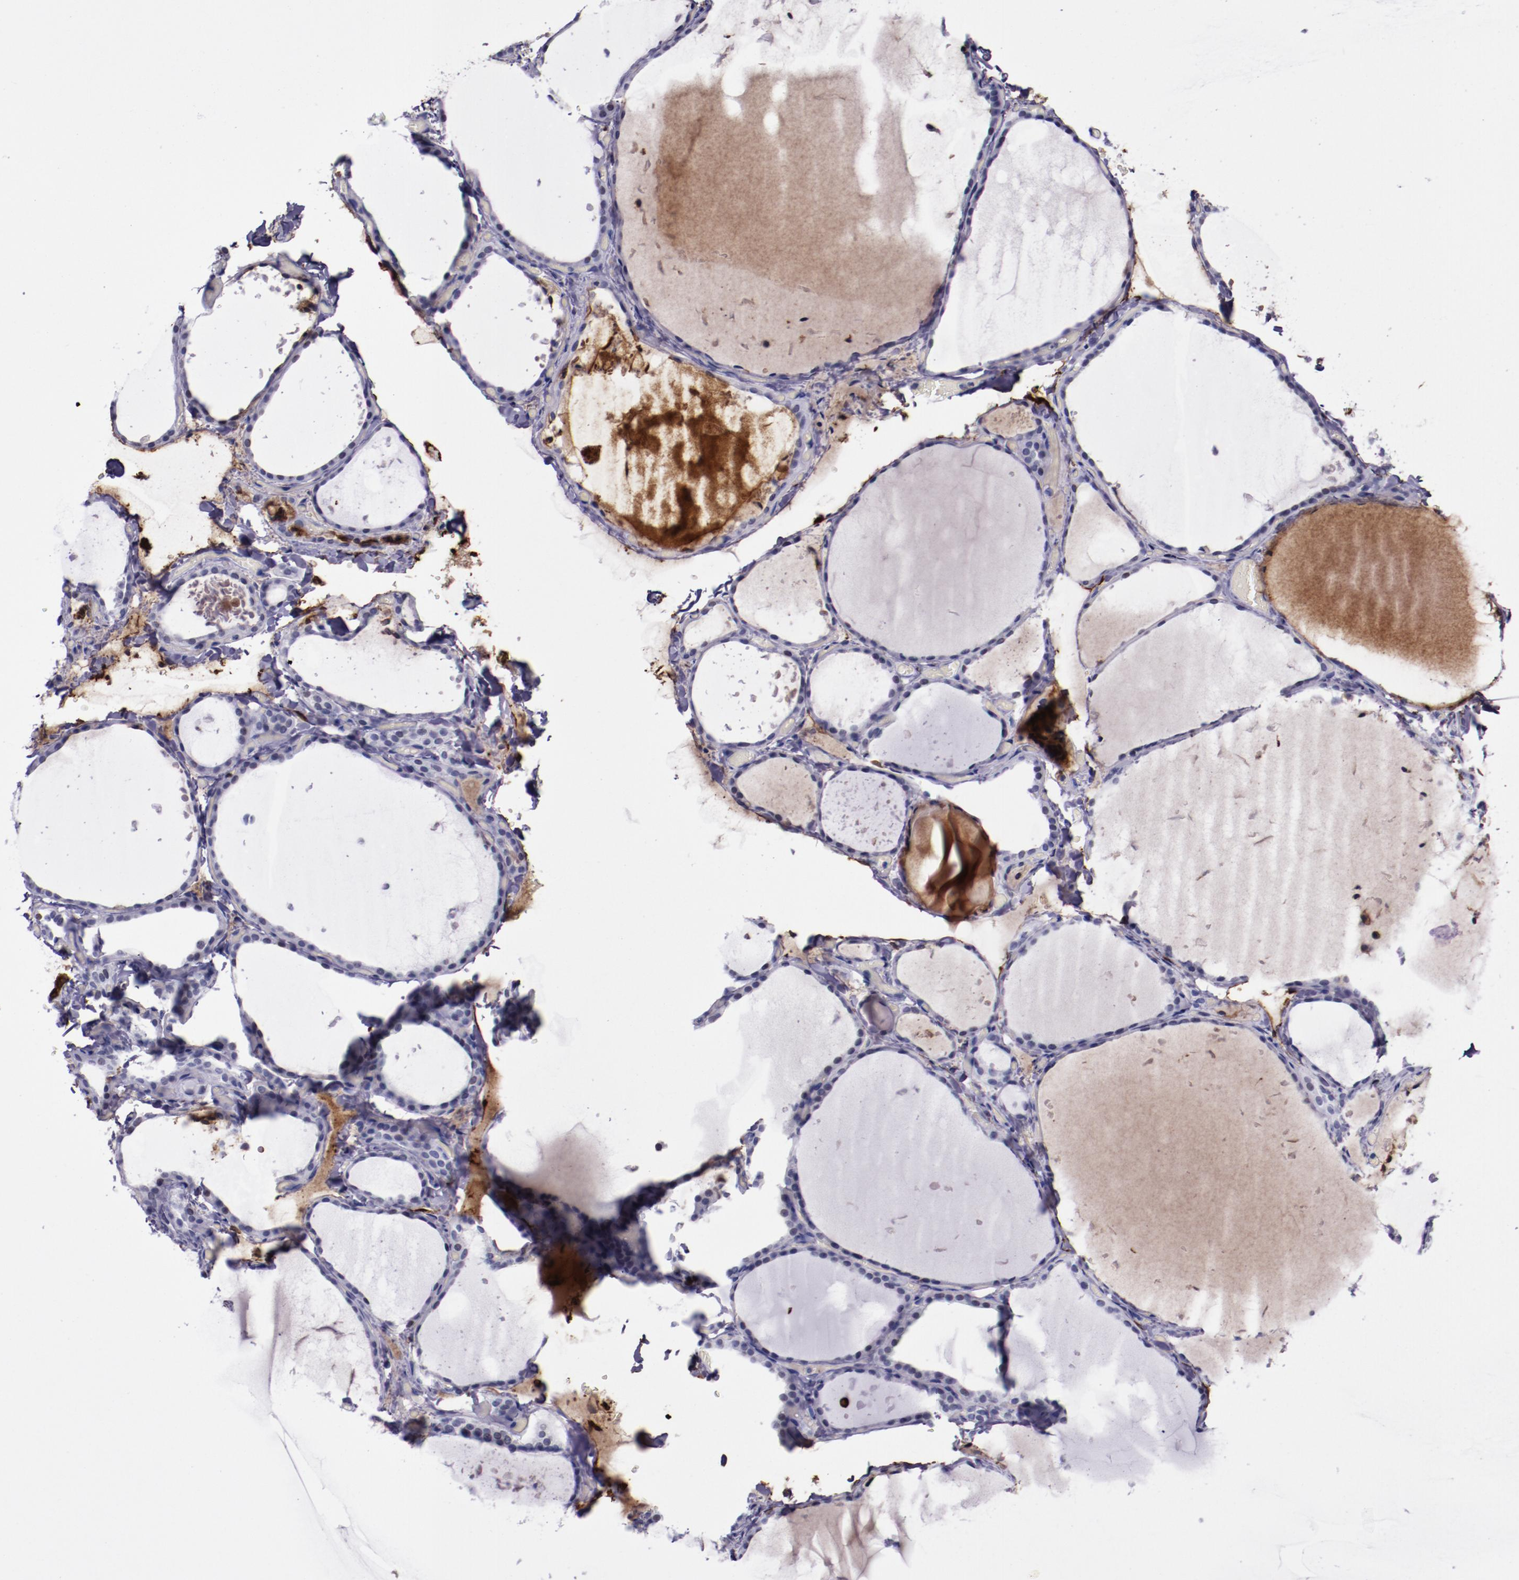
{"staining": {"intensity": "weak", "quantity": "<25%", "location": "nuclear"}, "tissue": "thyroid gland", "cell_type": "Glandular cells", "image_type": "normal", "snomed": [{"axis": "morphology", "description": "Normal tissue, NOS"}, {"axis": "topography", "description": "Thyroid gland"}], "caption": "Immunohistochemistry (IHC) of benign thyroid gland shows no positivity in glandular cells. Nuclei are stained in blue.", "gene": "APOH", "patient": {"sex": "female", "age": 22}}